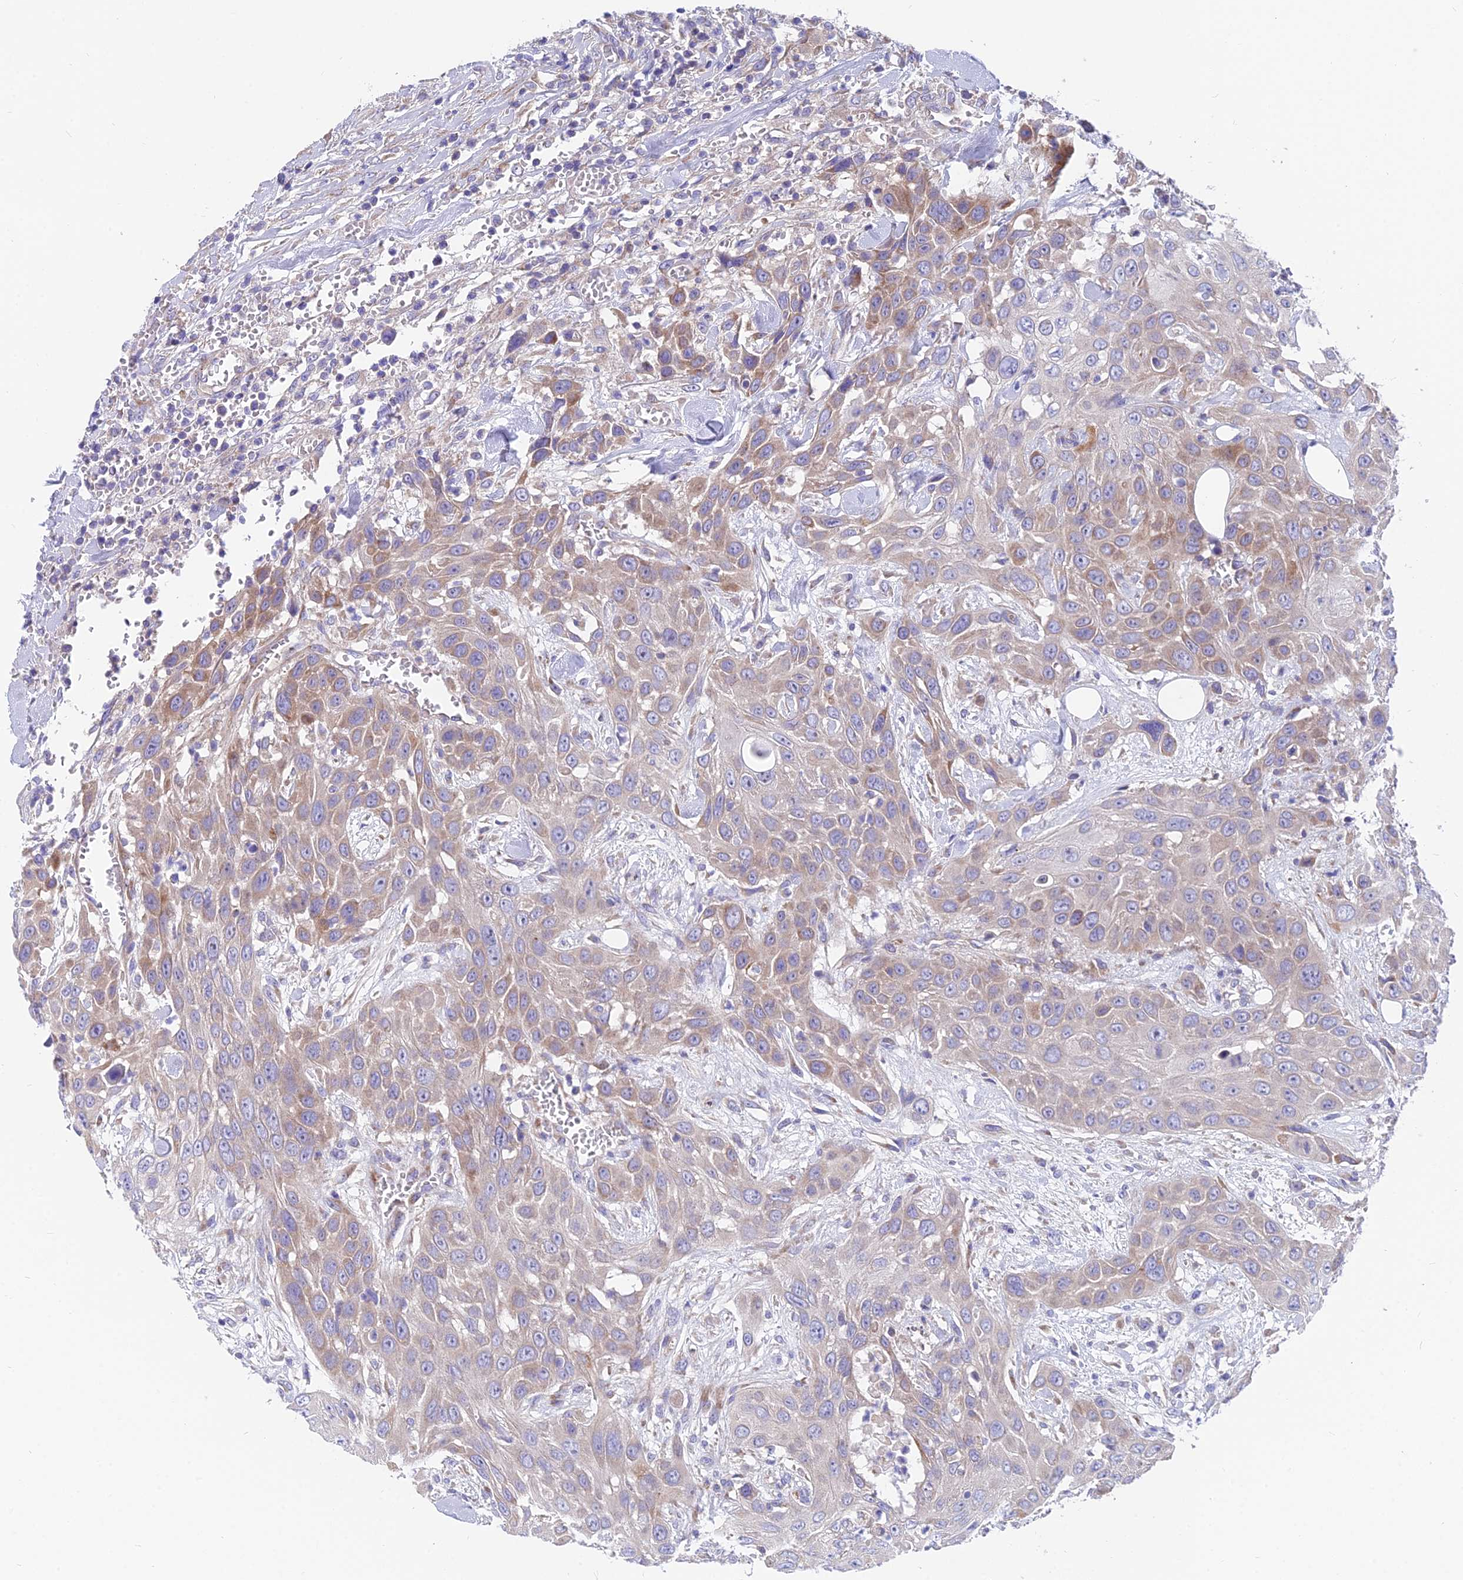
{"staining": {"intensity": "moderate", "quantity": "<25%", "location": "cytoplasmic/membranous"}, "tissue": "head and neck cancer", "cell_type": "Tumor cells", "image_type": "cancer", "snomed": [{"axis": "morphology", "description": "Squamous cell carcinoma, NOS"}, {"axis": "topography", "description": "Head-Neck"}], "caption": "Moderate cytoplasmic/membranous protein positivity is seen in approximately <25% of tumor cells in head and neck cancer.", "gene": "MVB12A", "patient": {"sex": "male", "age": 81}}